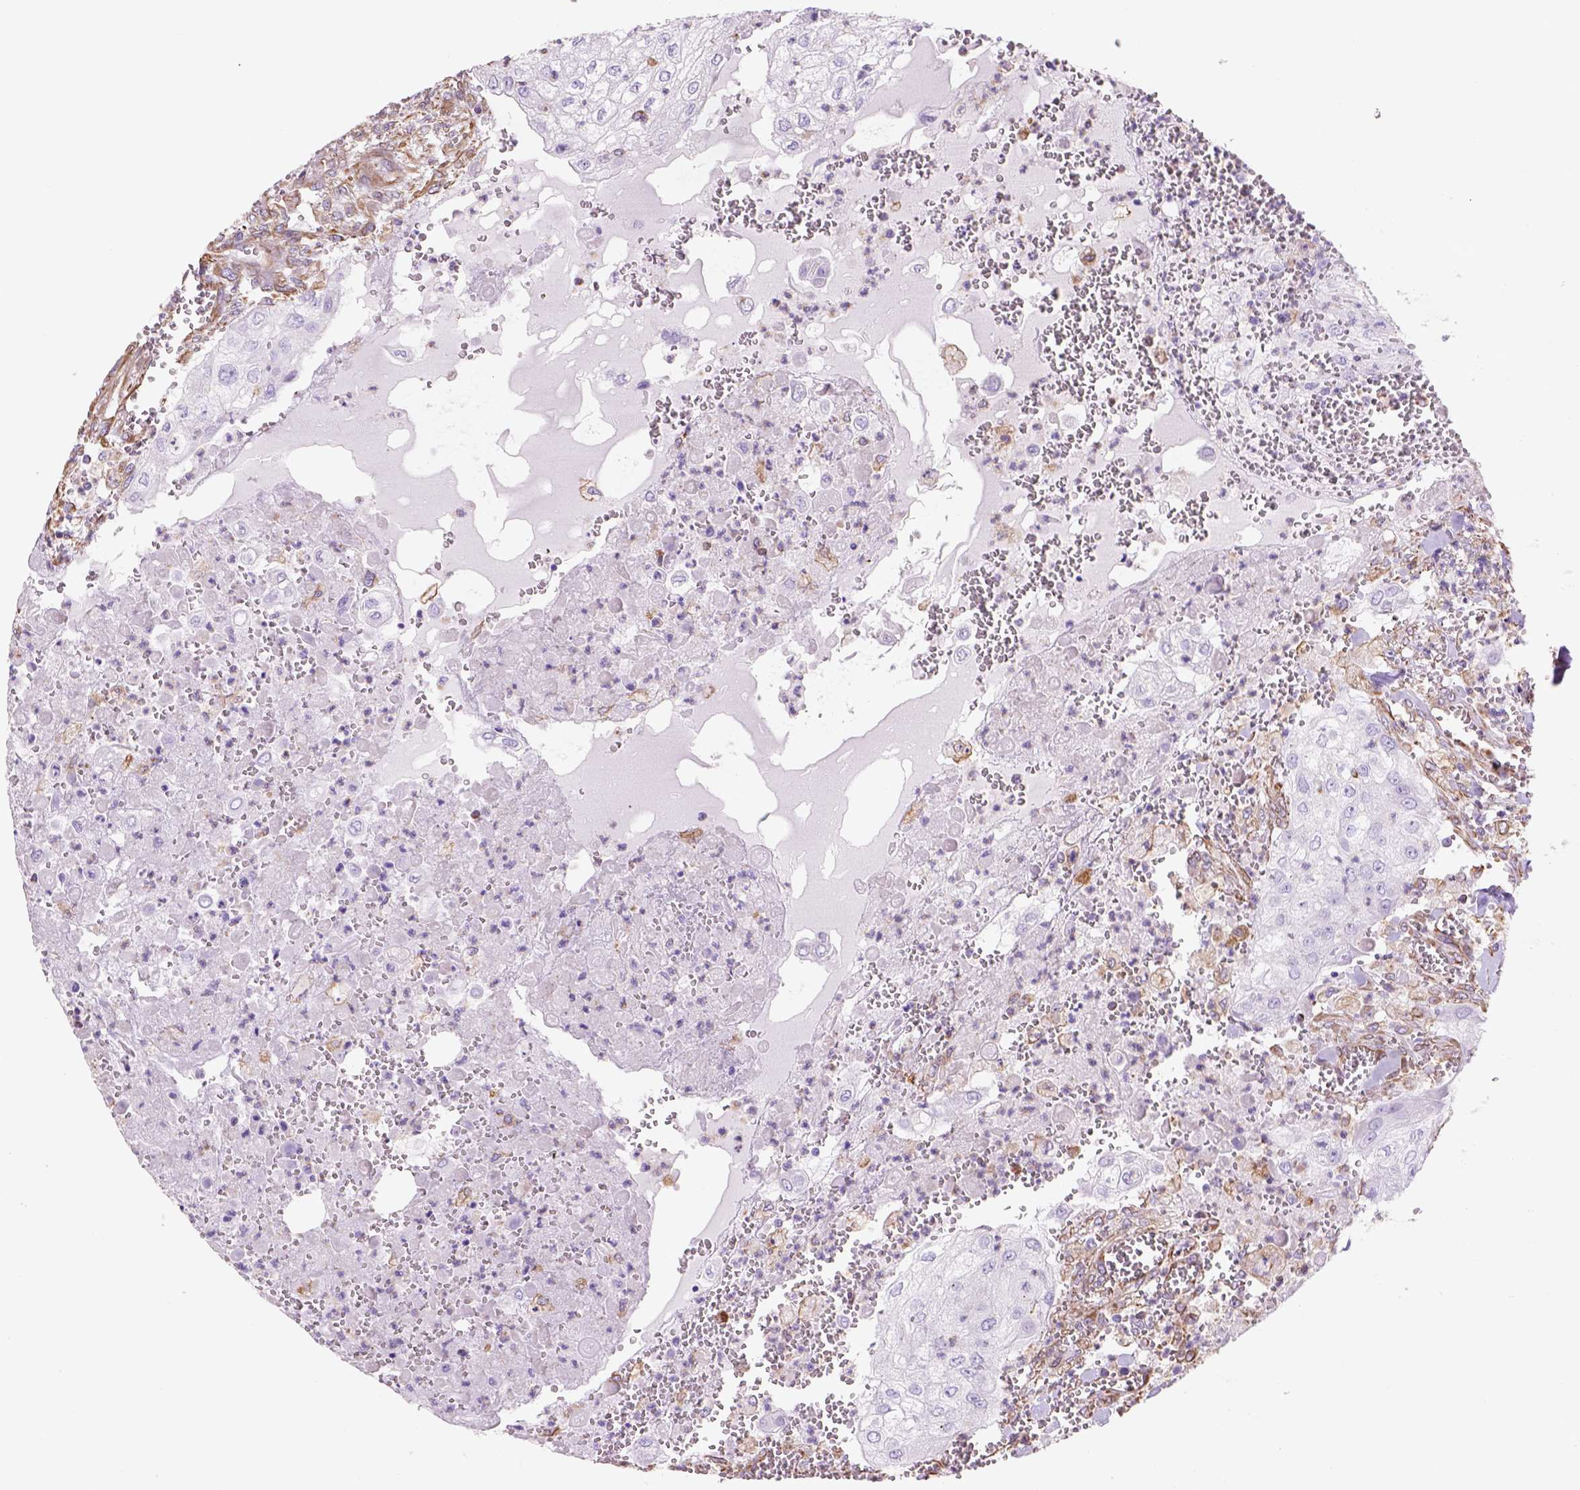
{"staining": {"intensity": "negative", "quantity": "none", "location": "none"}, "tissue": "urothelial cancer", "cell_type": "Tumor cells", "image_type": "cancer", "snomed": [{"axis": "morphology", "description": "Urothelial carcinoma, High grade"}, {"axis": "topography", "description": "Urinary bladder"}], "caption": "Immunohistochemistry image of high-grade urothelial carcinoma stained for a protein (brown), which exhibits no expression in tumor cells.", "gene": "ZZZ3", "patient": {"sex": "male", "age": 62}}